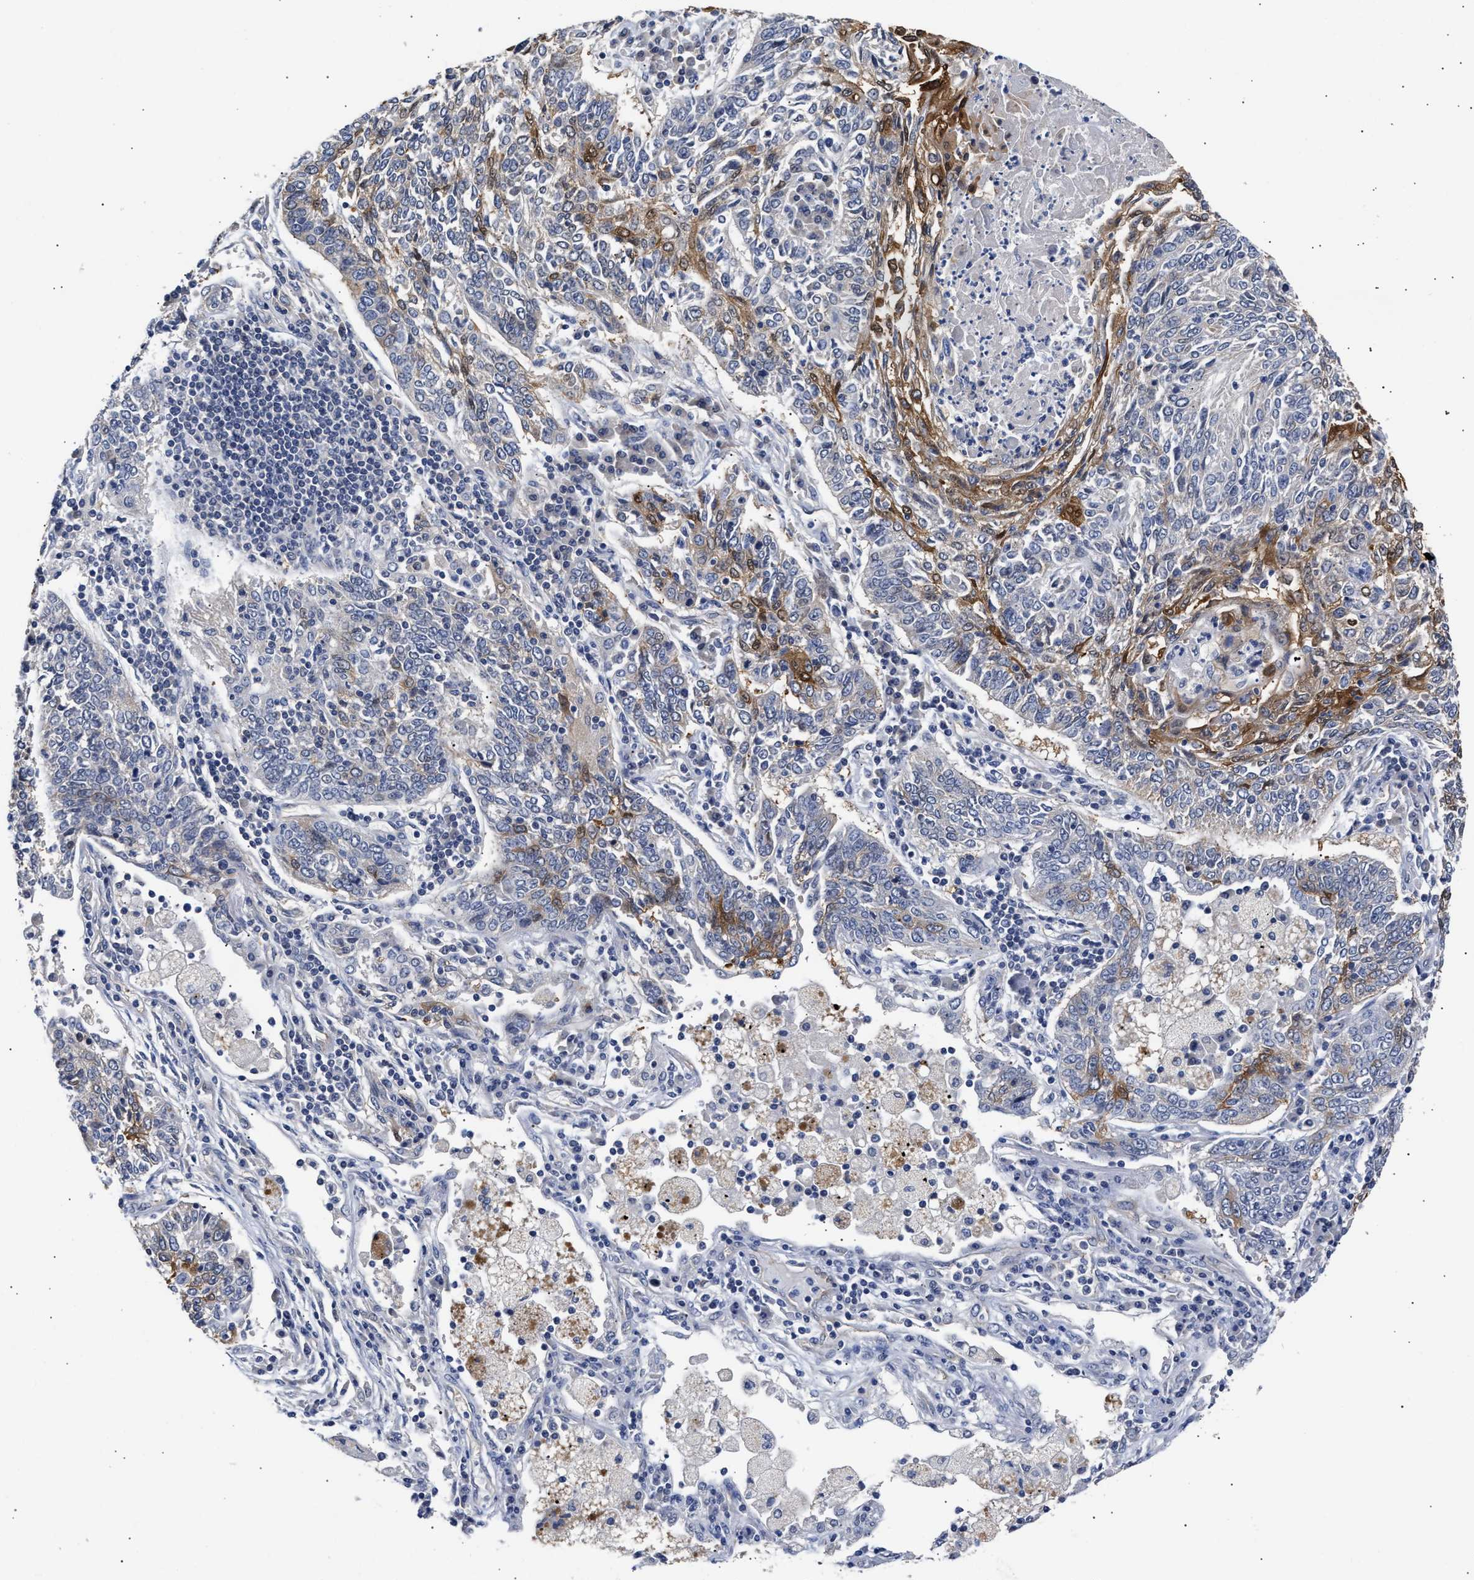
{"staining": {"intensity": "moderate", "quantity": "<25%", "location": "cytoplasmic/membranous"}, "tissue": "lung cancer", "cell_type": "Tumor cells", "image_type": "cancer", "snomed": [{"axis": "morphology", "description": "Normal tissue, NOS"}, {"axis": "morphology", "description": "Squamous cell carcinoma, NOS"}, {"axis": "topography", "description": "Cartilage tissue"}, {"axis": "topography", "description": "Bronchus"}, {"axis": "topography", "description": "Lung"}], "caption": "This histopathology image shows lung cancer (squamous cell carcinoma) stained with immunohistochemistry (IHC) to label a protein in brown. The cytoplasmic/membranous of tumor cells show moderate positivity for the protein. Nuclei are counter-stained blue.", "gene": "AHNAK2", "patient": {"sex": "female", "age": 49}}